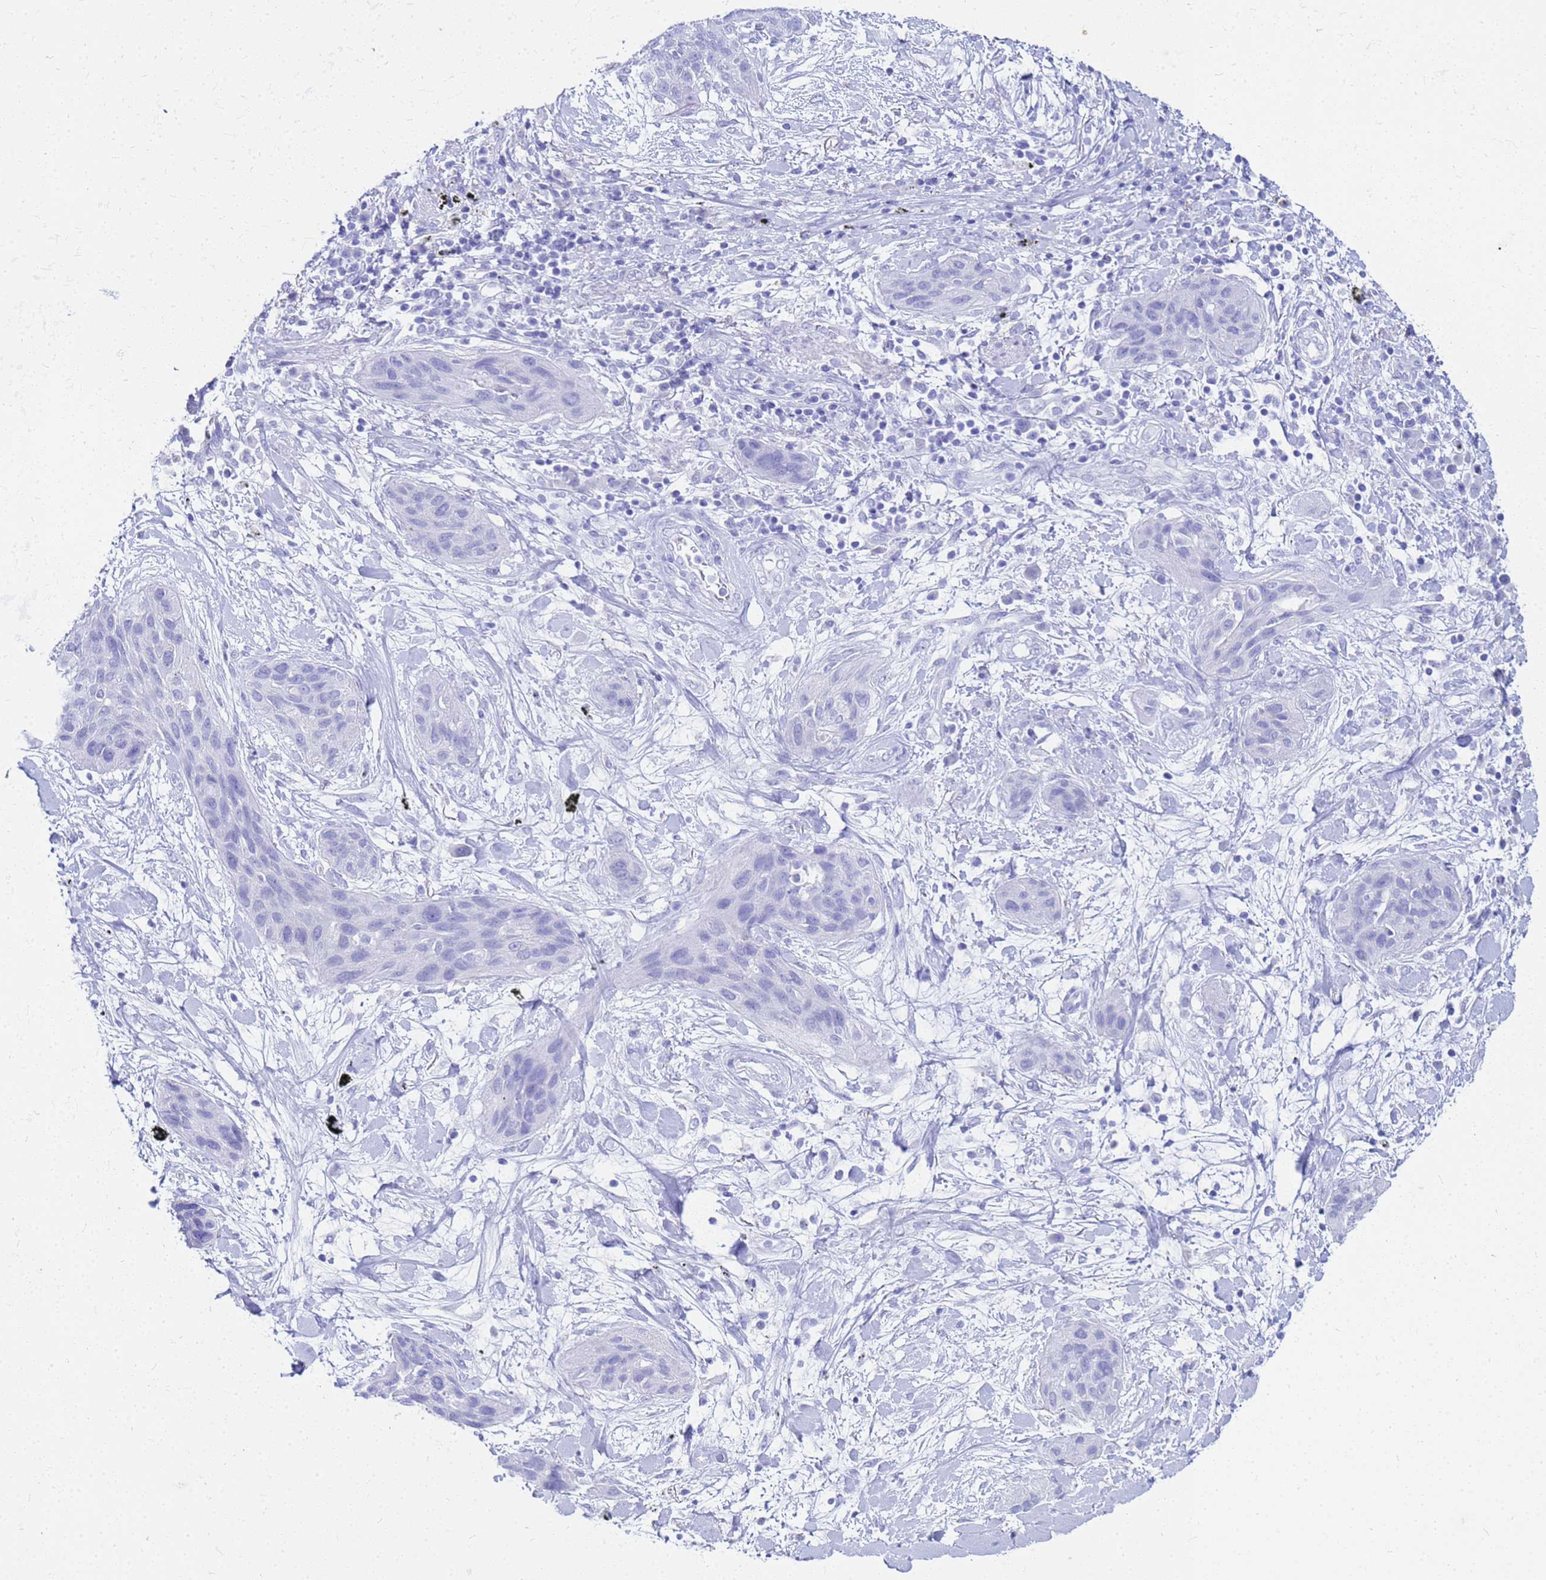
{"staining": {"intensity": "negative", "quantity": "none", "location": "none"}, "tissue": "lung cancer", "cell_type": "Tumor cells", "image_type": "cancer", "snomed": [{"axis": "morphology", "description": "Squamous cell carcinoma, NOS"}, {"axis": "topography", "description": "Lung"}], "caption": "Immunohistochemistry (IHC) photomicrograph of neoplastic tissue: lung cancer stained with DAB displays no significant protein staining in tumor cells.", "gene": "CKB", "patient": {"sex": "female", "age": 70}}